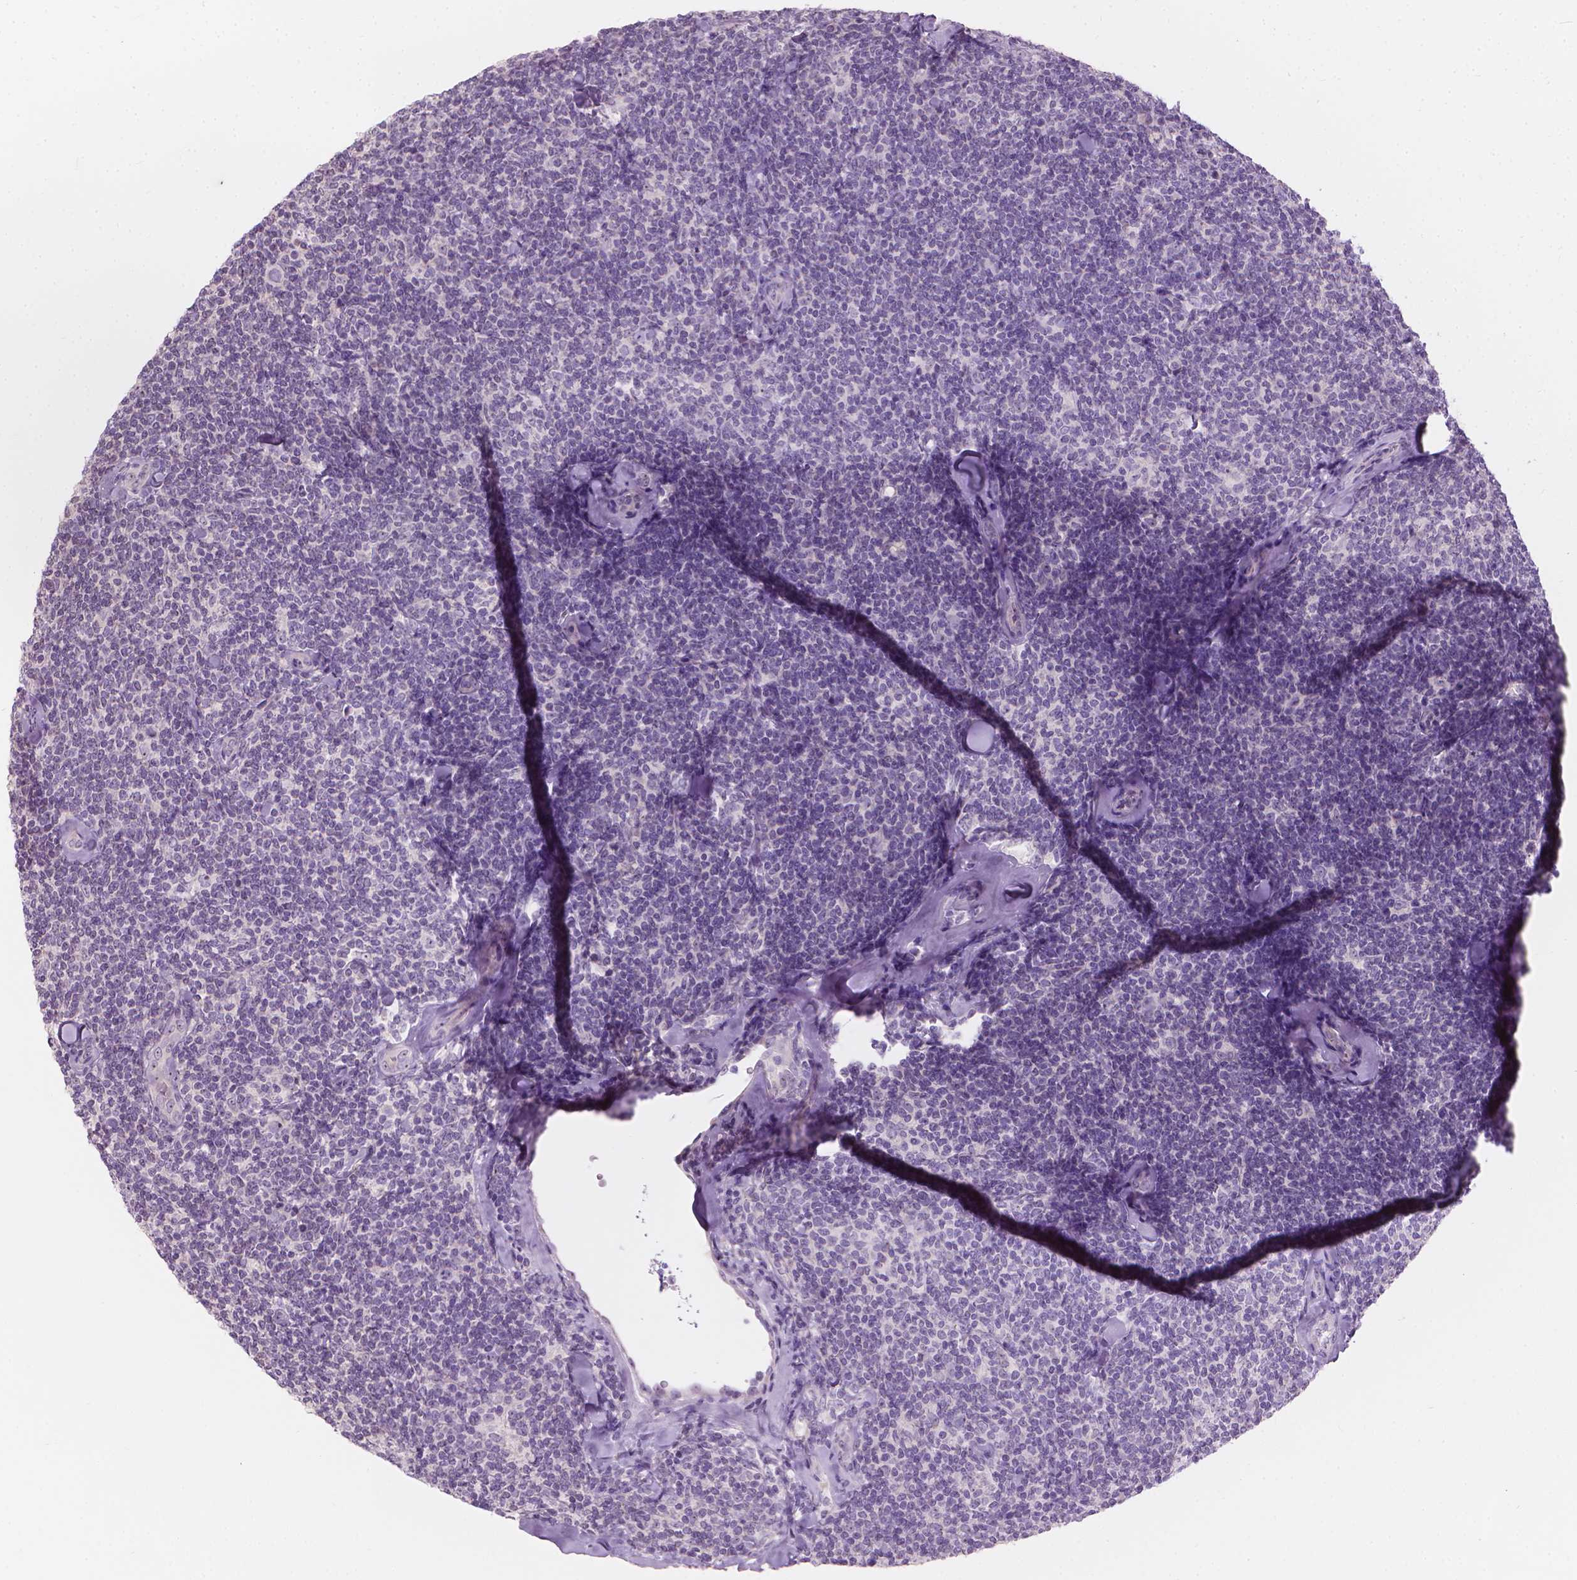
{"staining": {"intensity": "negative", "quantity": "none", "location": "none"}, "tissue": "lymphoma", "cell_type": "Tumor cells", "image_type": "cancer", "snomed": [{"axis": "morphology", "description": "Malignant lymphoma, non-Hodgkin's type, Low grade"}, {"axis": "topography", "description": "Lymph node"}], "caption": "Tumor cells show no significant staining in lymphoma.", "gene": "GPRC5A", "patient": {"sex": "female", "age": 56}}